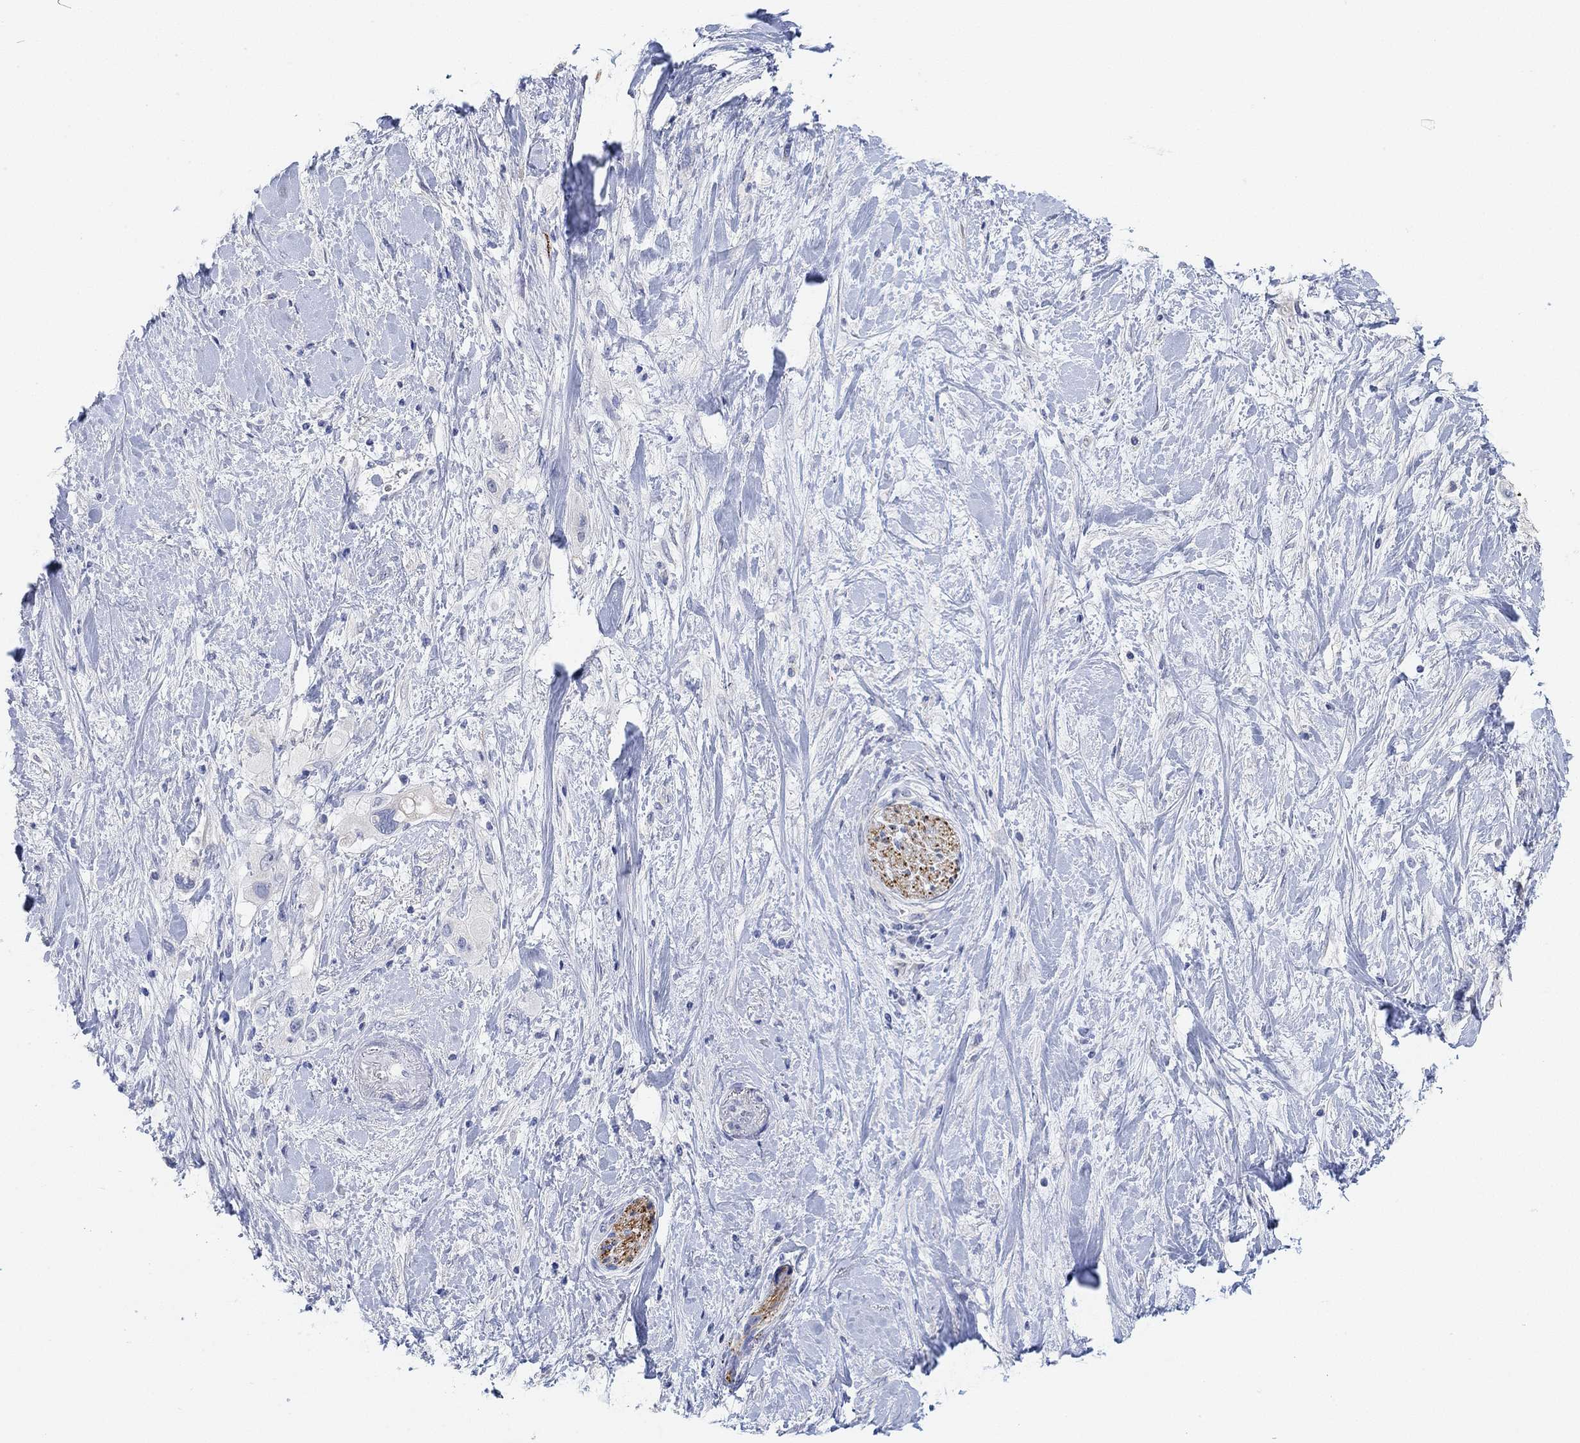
{"staining": {"intensity": "negative", "quantity": "none", "location": "none"}, "tissue": "pancreatic cancer", "cell_type": "Tumor cells", "image_type": "cancer", "snomed": [{"axis": "morphology", "description": "Adenocarcinoma, NOS"}, {"axis": "topography", "description": "Pancreas"}], "caption": "The immunohistochemistry (IHC) histopathology image has no significant expression in tumor cells of pancreatic adenocarcinoma tissue. The staining was performed using DAB to visualize the protein expression in brown, while the nuclei were stained in blue with hematoxylin (Magnification: 20x).", "gene": "VAT1L", "patient": {"sex": "female", "age": 56}}